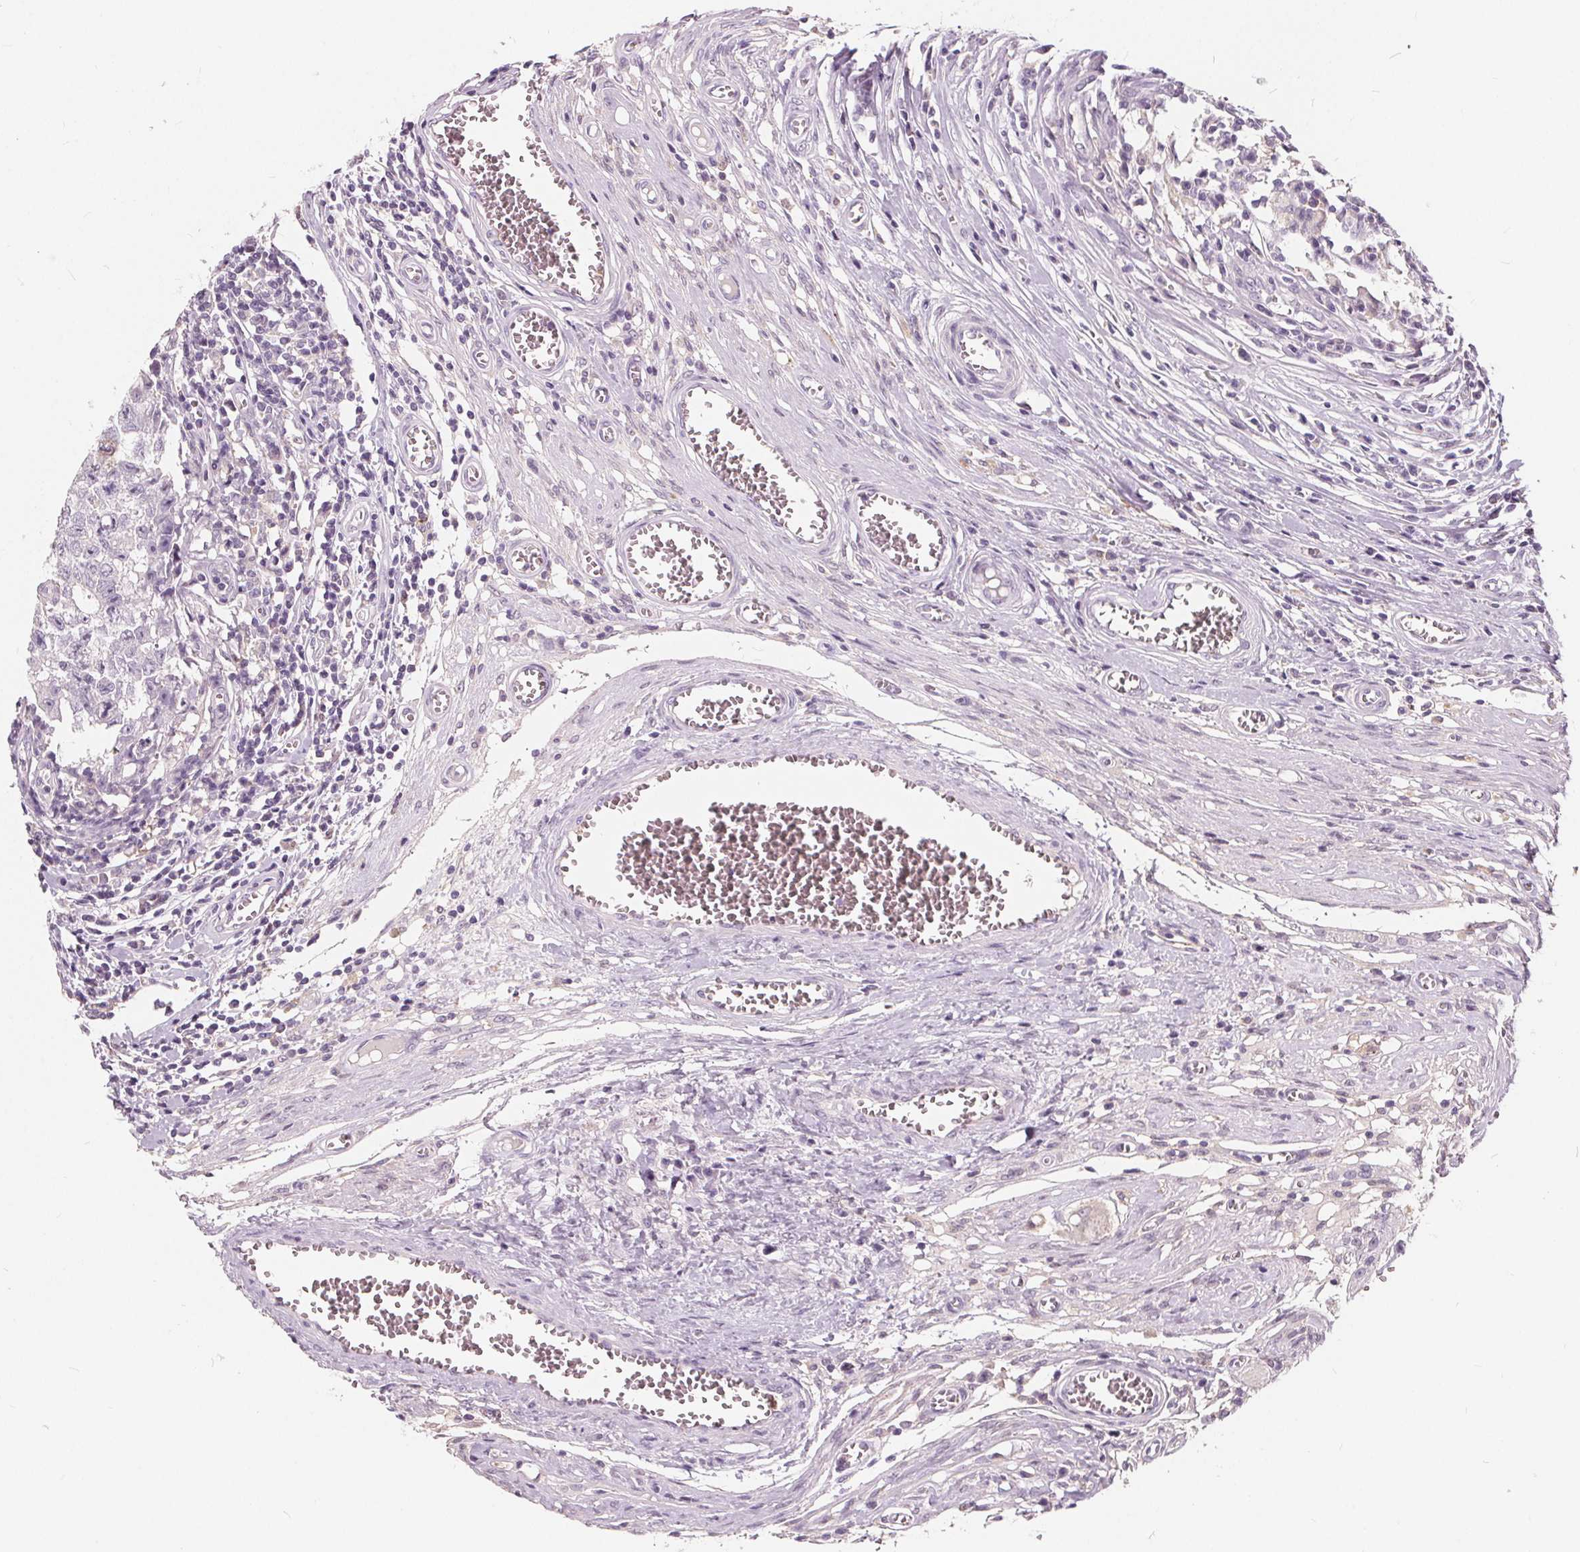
{"staining": {"intensity": "negative", "quantity": "none", "location": "none"}, "tissue": "testis cancer", "cell_type": "Tumor cells", "image_type": "cancer", "snomed": [{"axis": "morphology", "description": "Carcinoma, Embryonal, NOS"}, {"axis": "topography", "description": "Testis"}], "caption": "Micrograph shows no protein expression in tumor cells of testis embryonal carcinoma tissue.", "gene": "HAAO", "patient": {"sex": "male", "age": 36}}